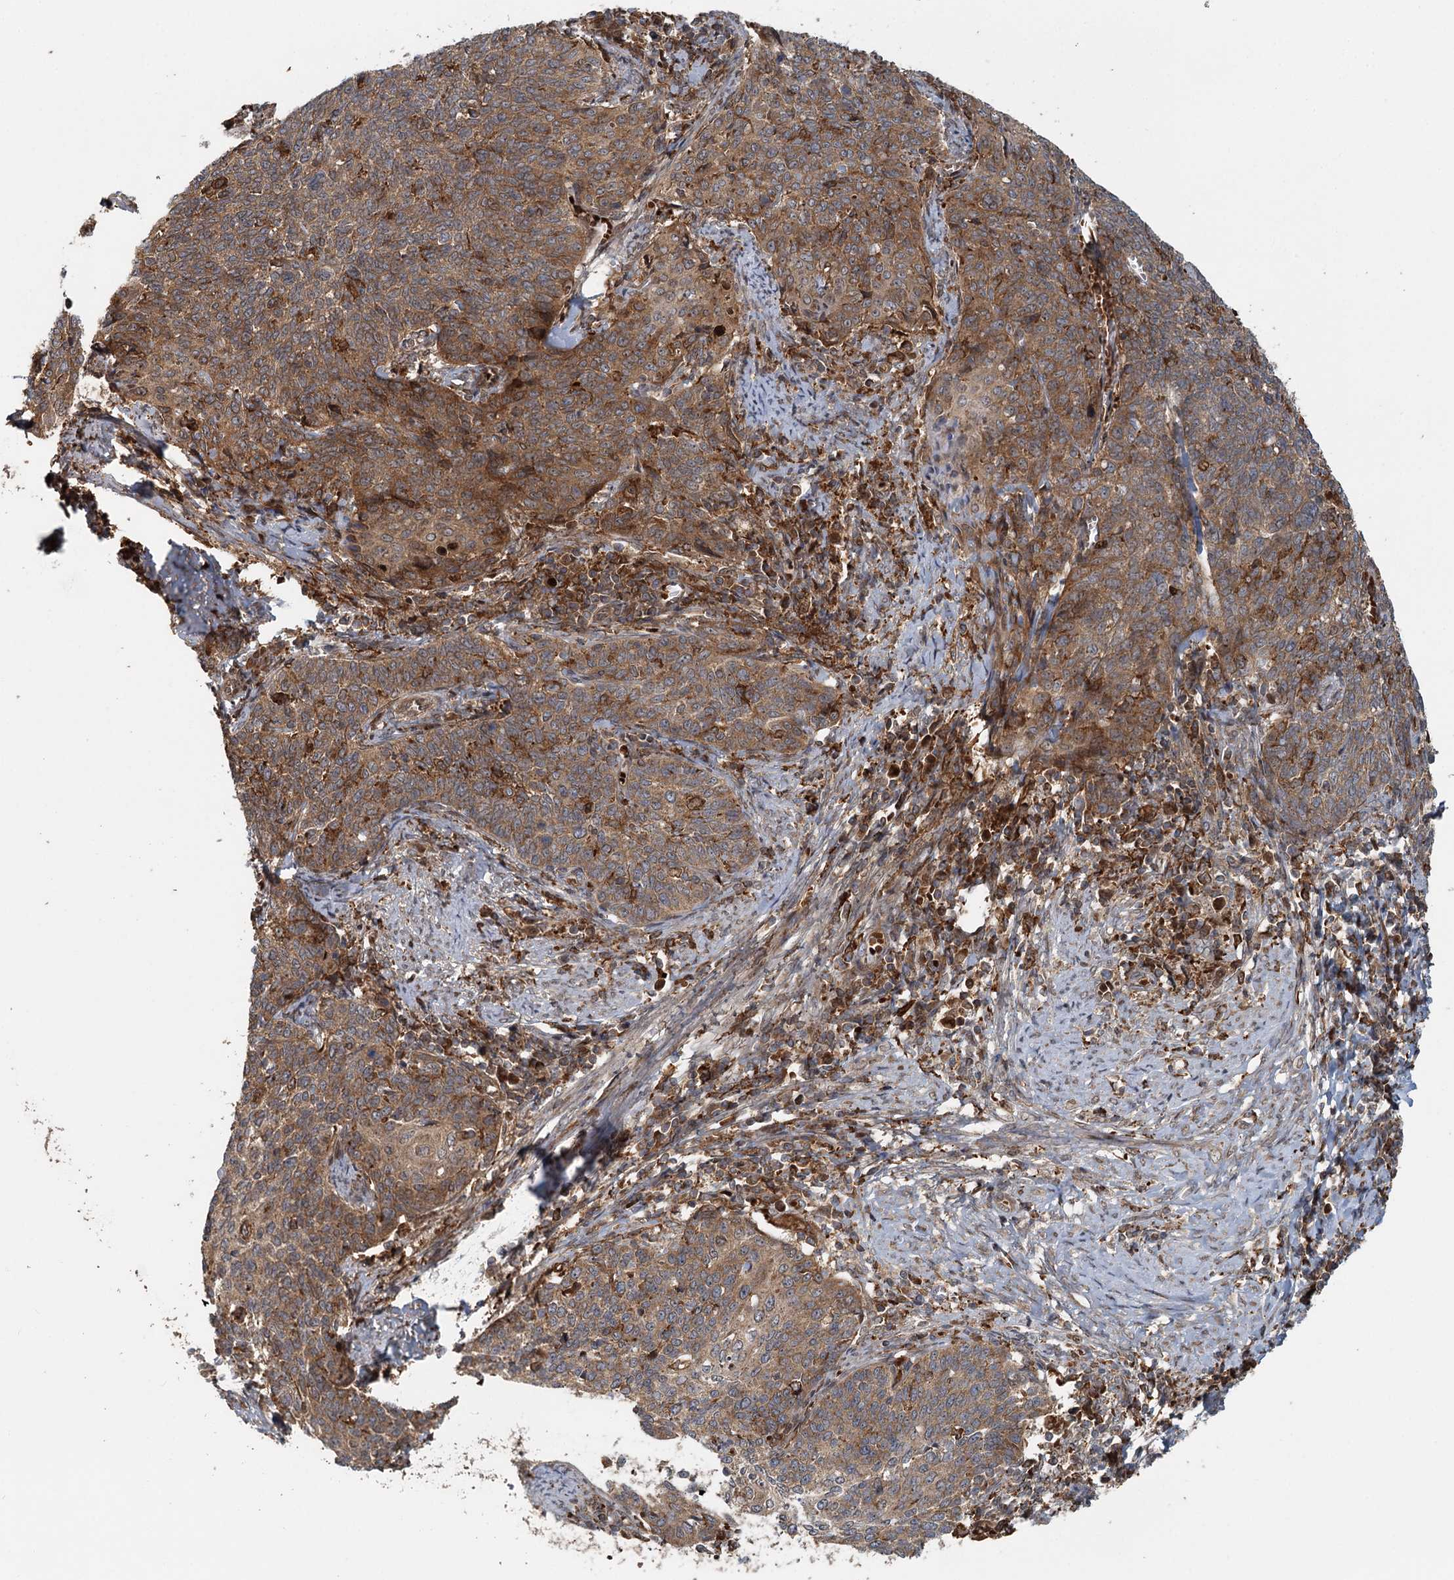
{"staining": {"intensity": "moderate", "quantity": ">75%", "location": "cytoplasmic/membranous"}, "tissue": "cervical cancer", "cell_type": "Tumor cells", "image_type": "cancer", "snomed": [{"axis": "morphology", "description": "Squamous cell carcinoma, NOS"}, {"axis": "topography", "description": "Cervix"}], "caption": "DAB (3,3'-diaminobenzidine) immunohistochemical staining of human squamous cell carcinoma (cervical) demonstrates moderate cytoplasmic/membranous protein staining in about >75% of tumor cells. (IHC, brightfield microscopy, high magnification).", "gene": "RNF111", "patient": {"sex": "female", "age": 39}}